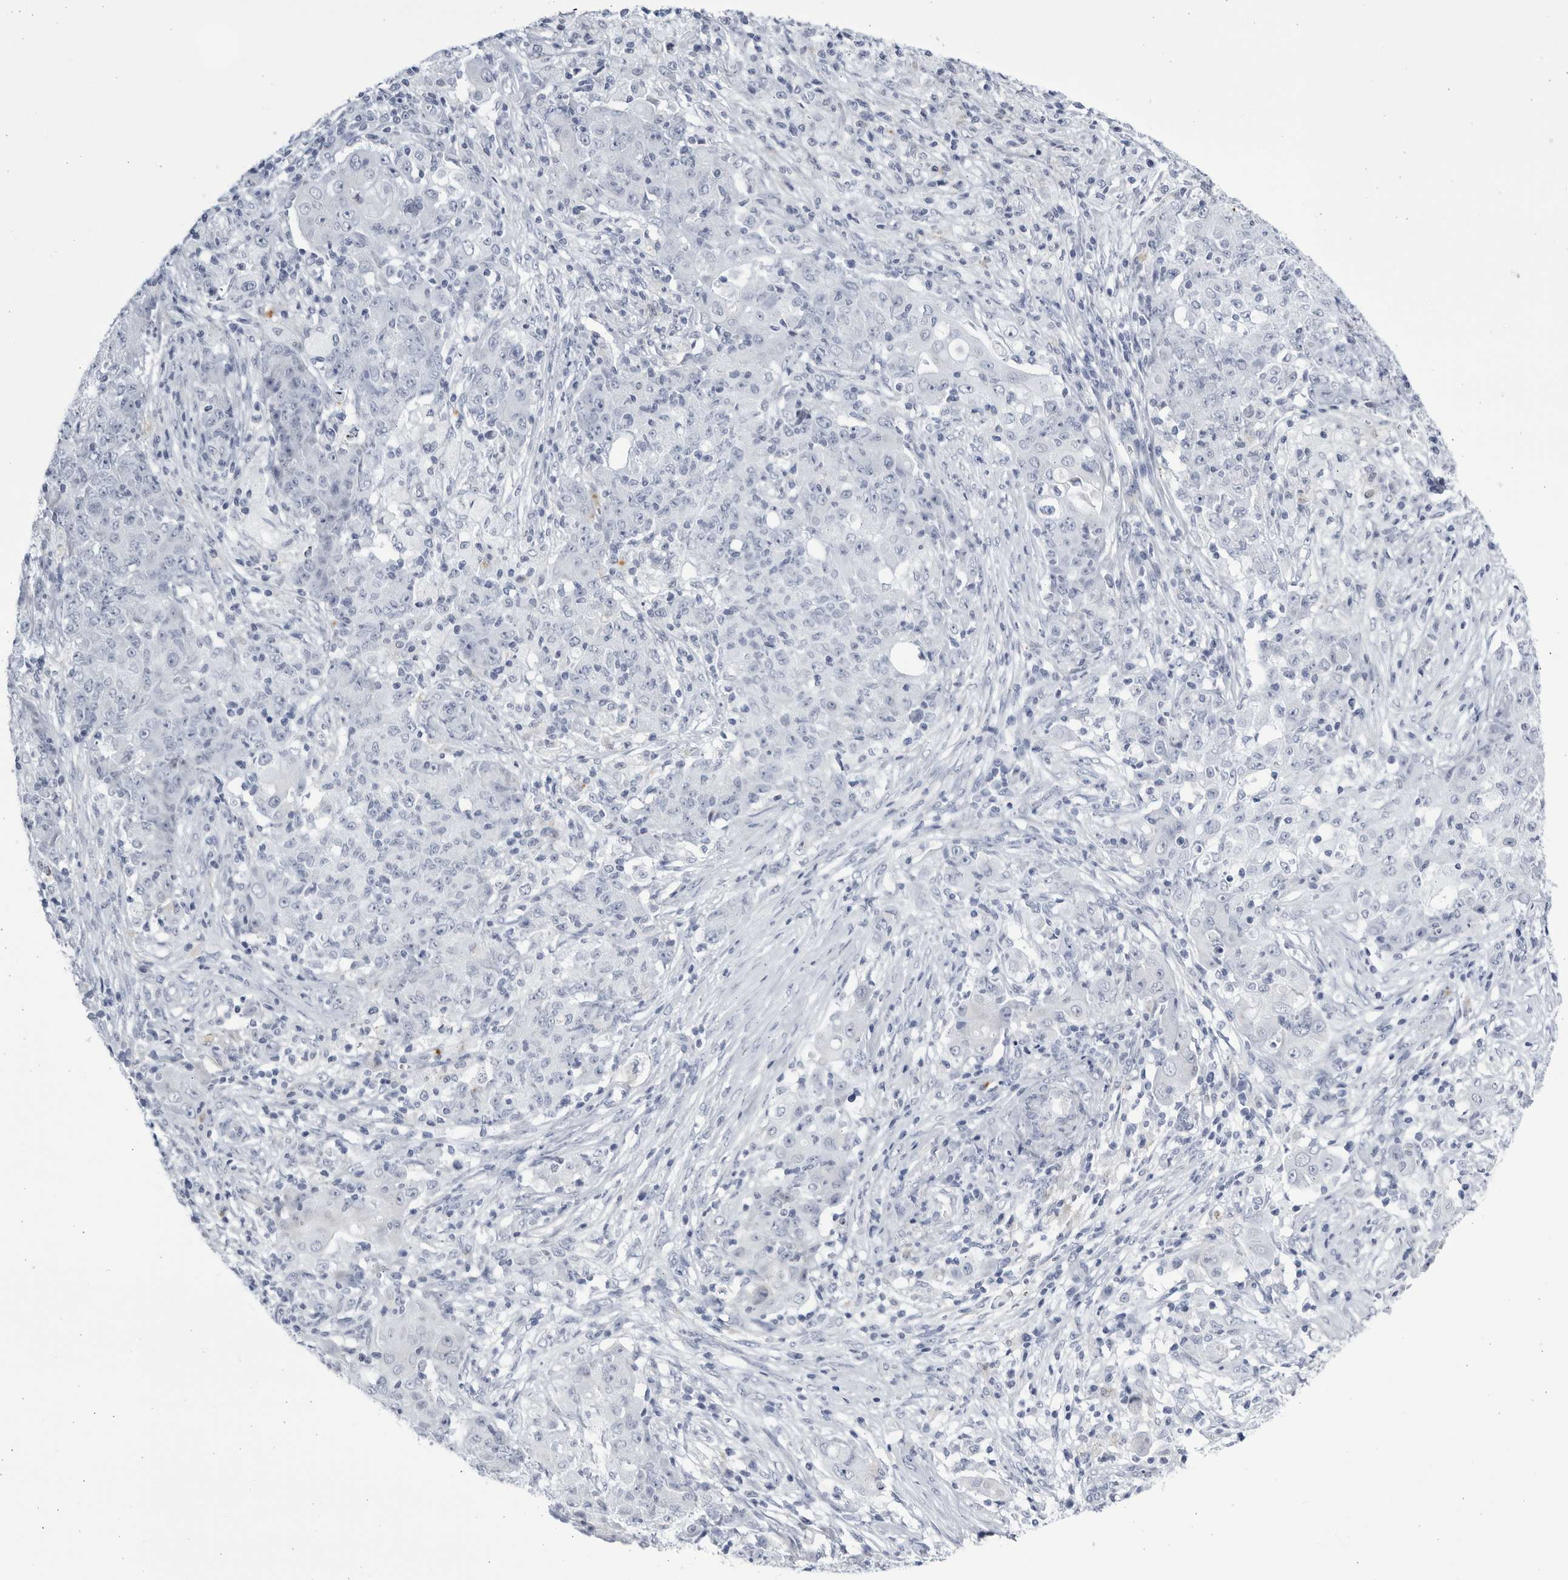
{"staining": {"intensity": "negative", "quantity": "none", "location": "none"}, "tissue": "ovarian cancer", "cell_type": "Tumor cells", "image_type": "cancer", "snomed": [{"axis": "morphology", "description": "Carcinoma, endometroid"}, {"axis": "topography", "description": "Ovary"}], "caption": "IHC of ovarian cancer exhibits no expression in tumor cells.", "gene": "CCDC181", "patient": {"sex": "female", "age": 42}}